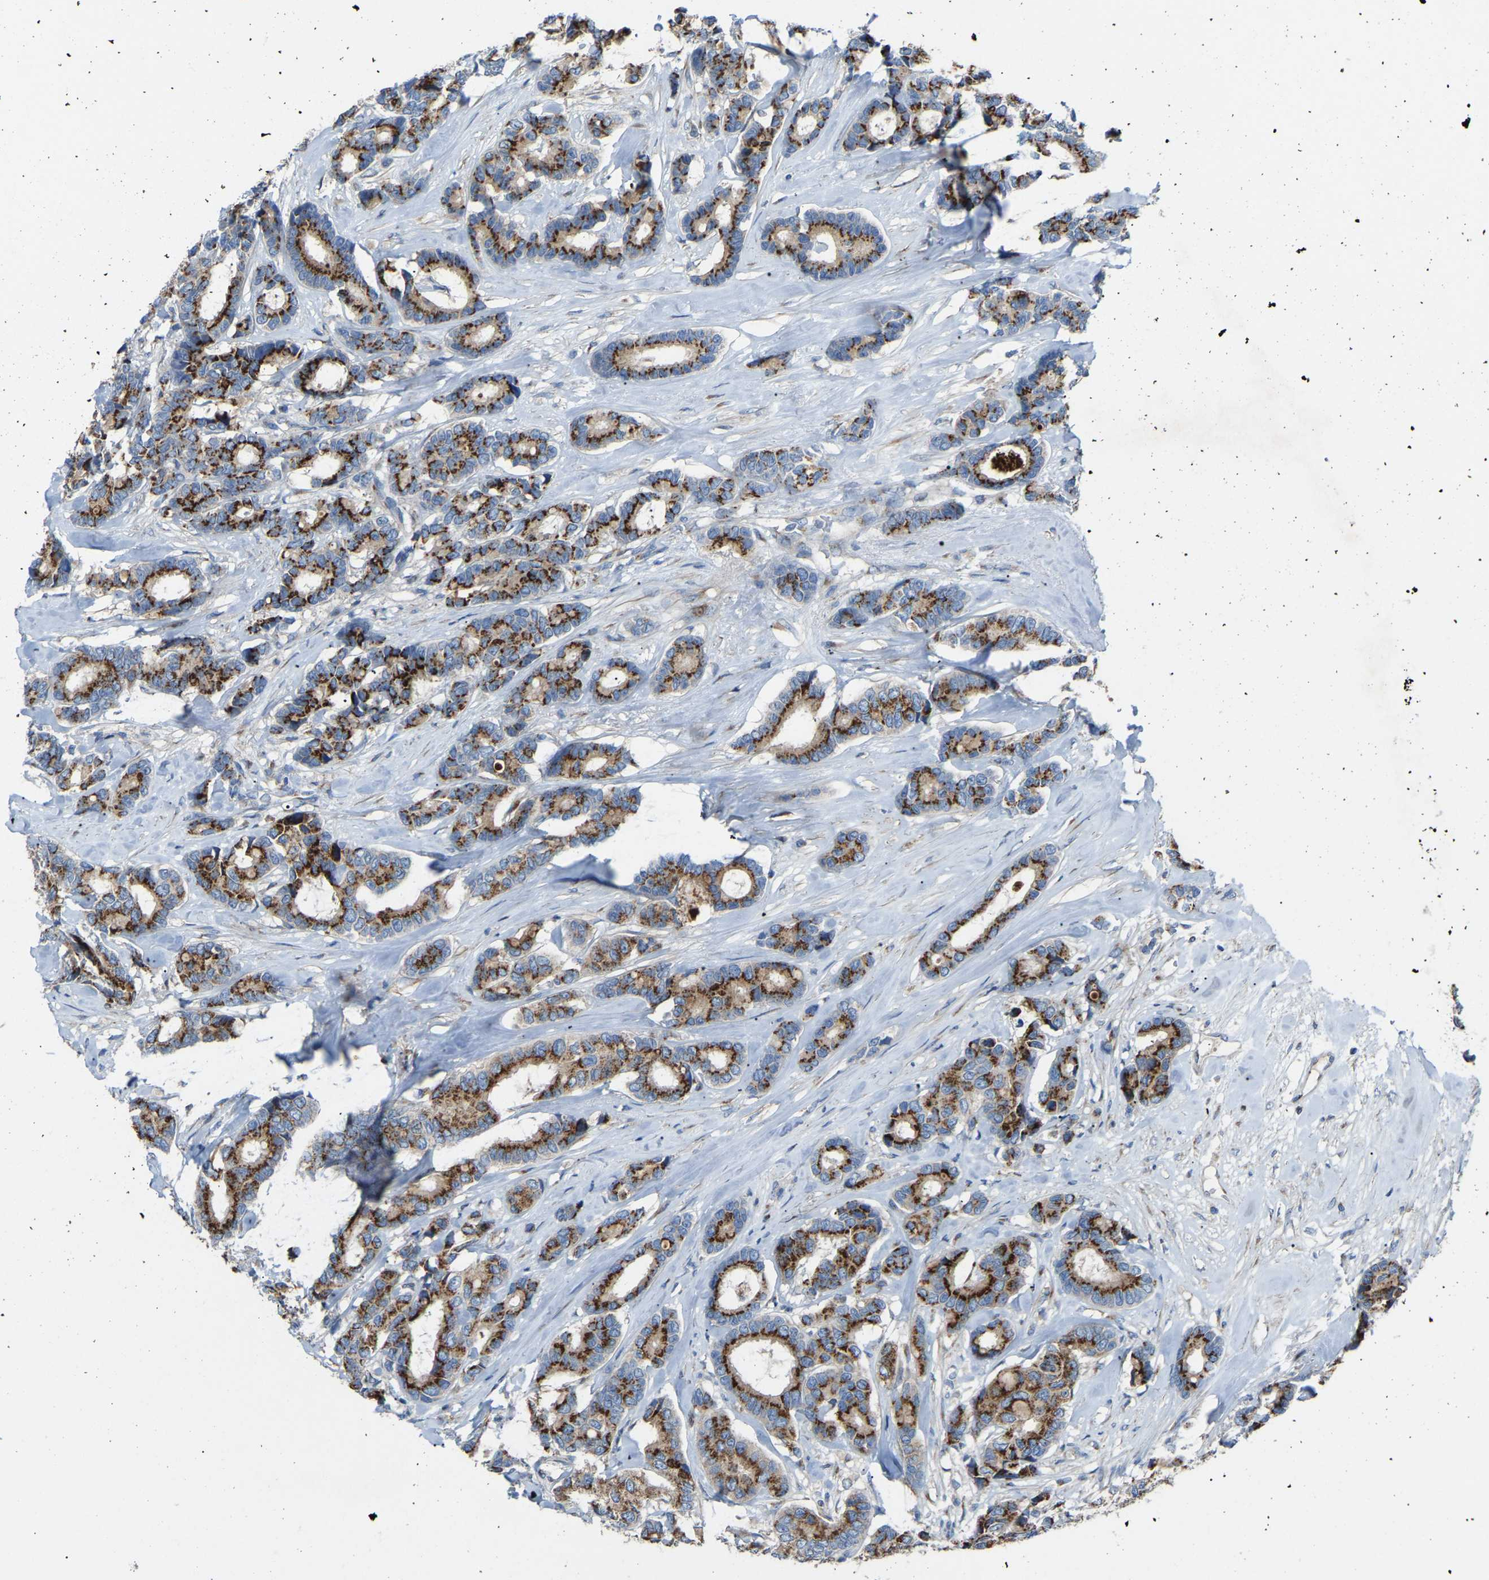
{"staining": {"intensity": "strong", "quantity": ">75%", "location": "cytoplasmic/membranous"}, "tissue": "breast cancer", "cell_type": "Tumor cells", "image_type": "cancer", "snomed": [{"axis": "morphology", "description": "Duct carcinoma"}, {"axis": "topography", "description": "Breast"}], "caption": "Protein expression analysis of breast invasive ductal carcinoma exhibits strong cytoplasmic/membranous staining in about >75% of tumor cells.", "gene": "CANT1", "patient": {"sex": "female", "age": 87}}